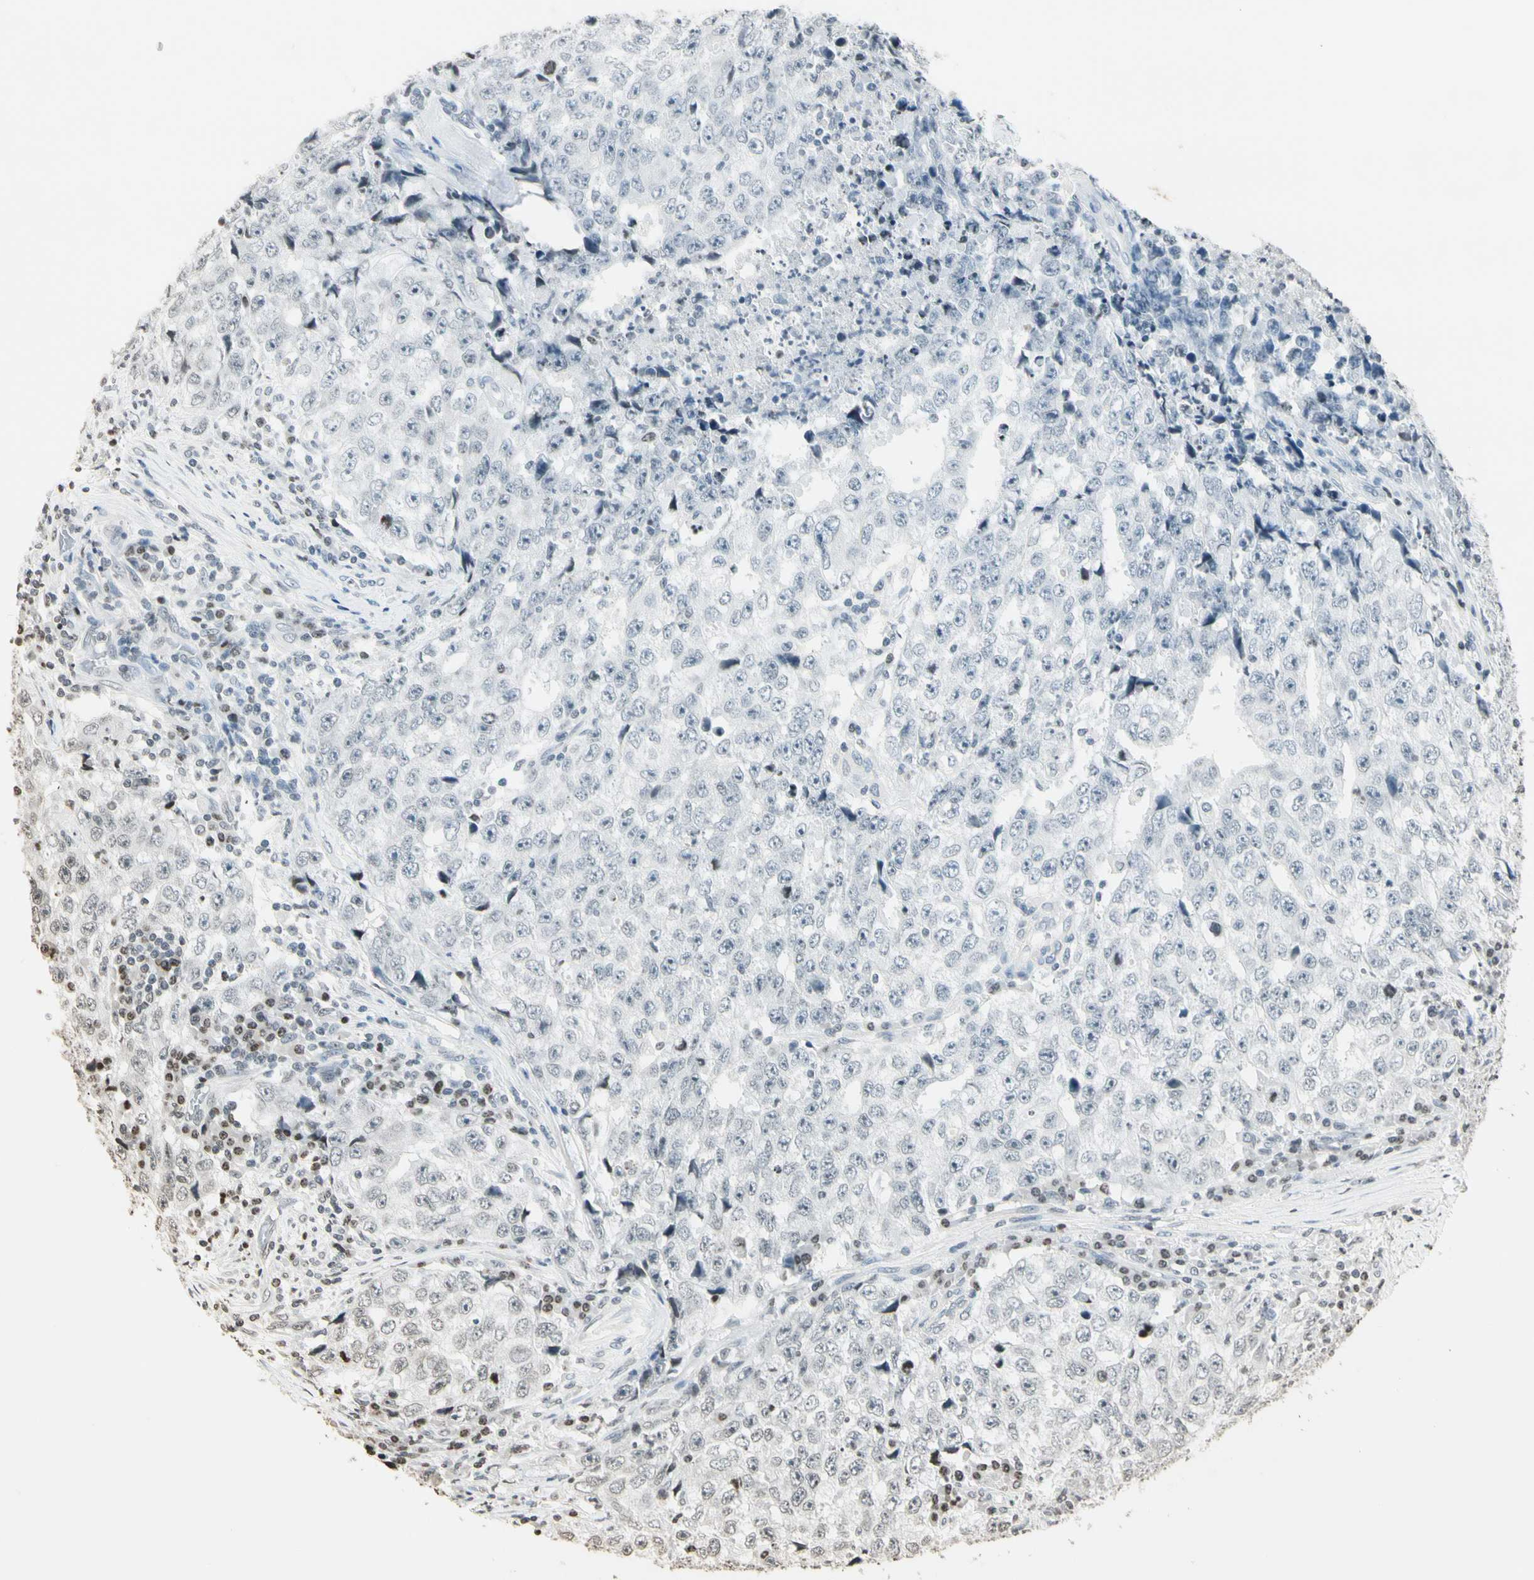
{"staining": {"intensity": "weak", "quantity": "<25%", "location": "nuclear"}, "tissue": "testis cancer", "cell_type": "Tumor cells", "image_type": "cancer", "snomed": [{"axis": "morphology", "description": "Necrosis, NOS"}, {"axis": "morphology", "description": "Carcinoma, Embryonal, NOS"}, {"axis": "topography", "description": "Testis"}], "caption": "There is no significant positivity in tumor cells of embryonal carcinoma (testis). (Immunohistochemistry (ihc), brightfield microscopy, high magnification).", "gene": "TOP1", "patient": {"sex": "male", "age": 19}}